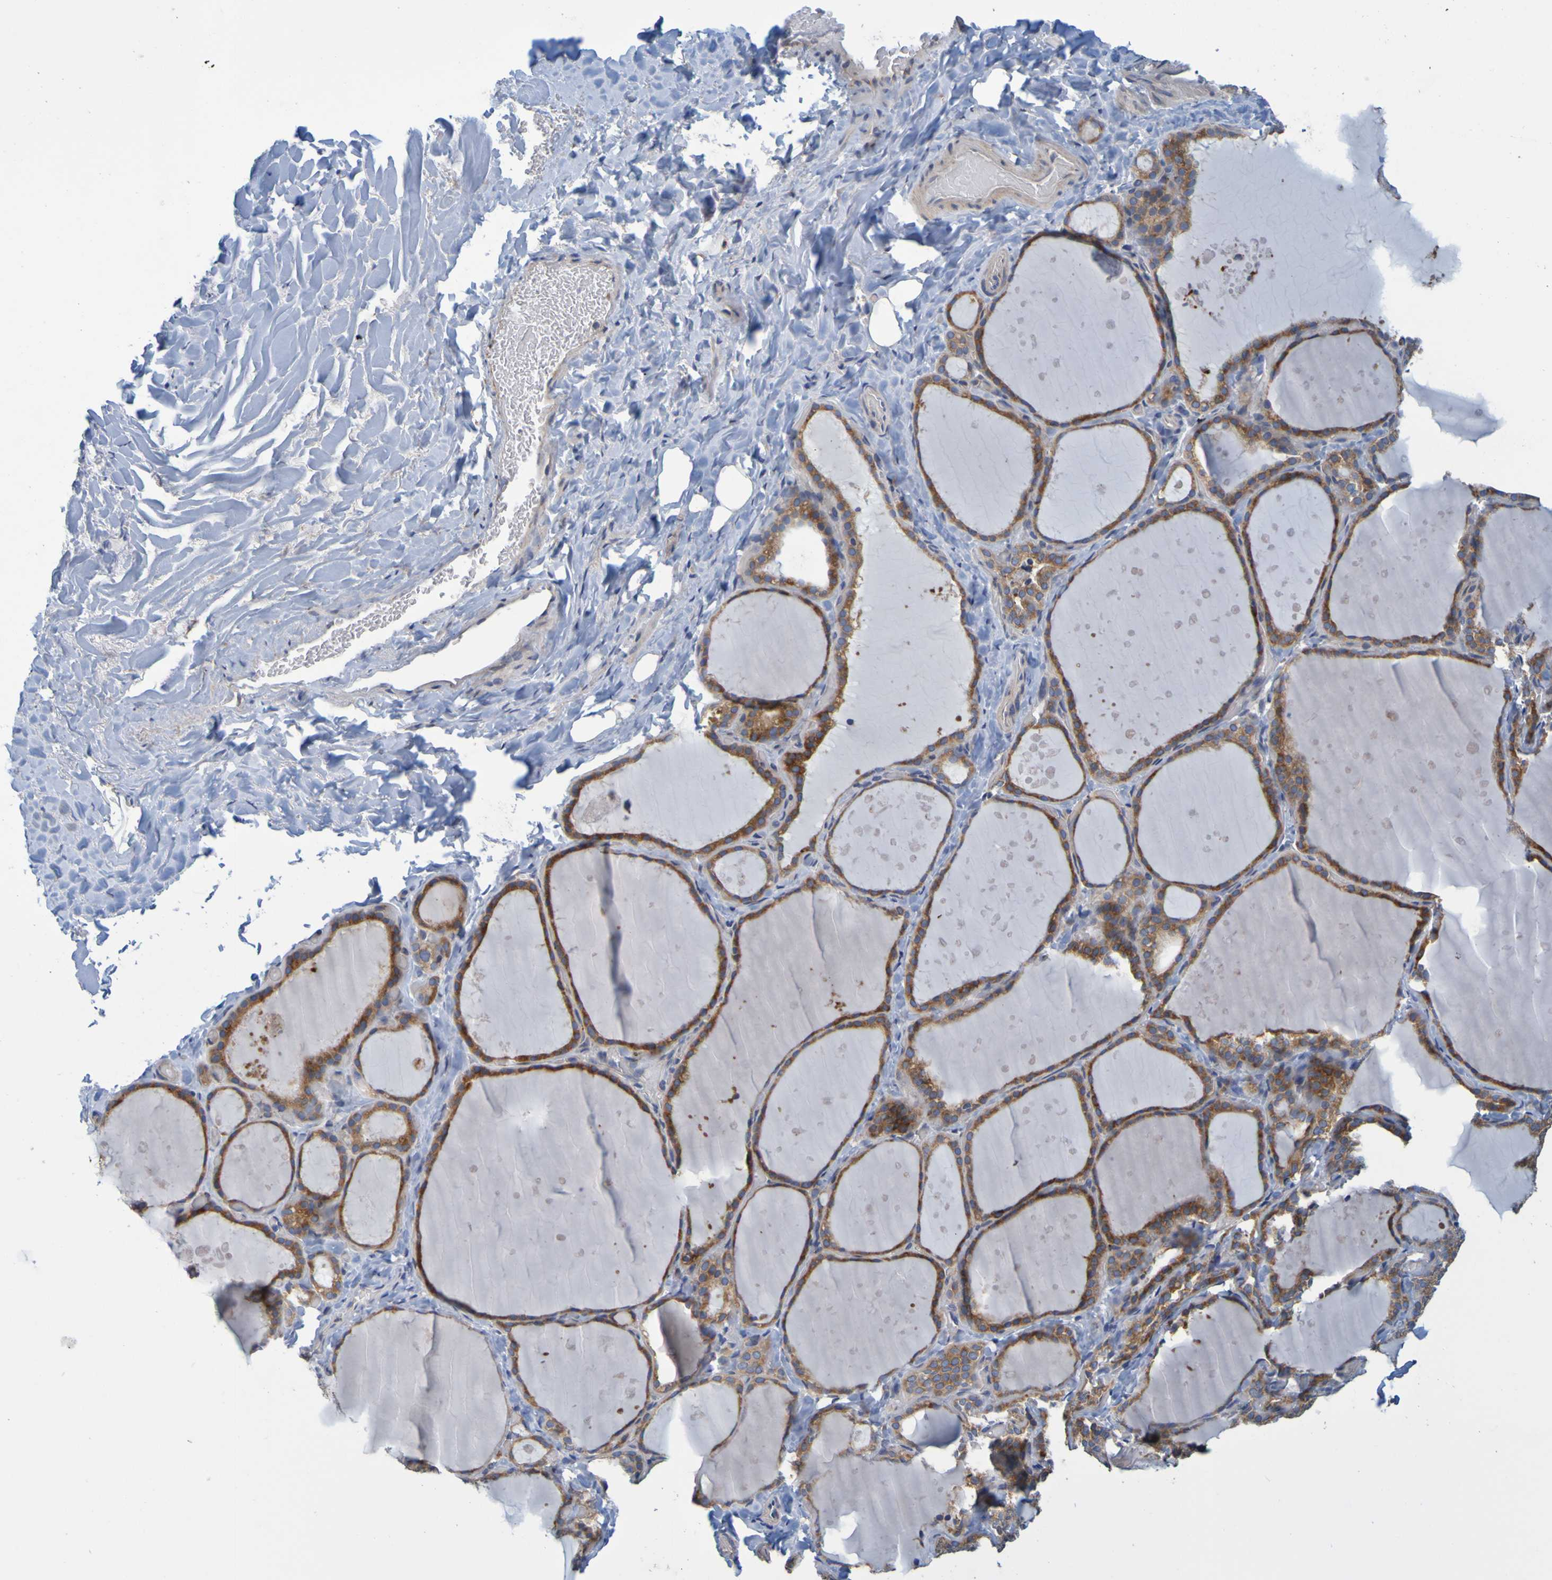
{"staining": {"intensity": "moderate", "quantity": ">75%", "location": "cytoplasmic/membranous"}, "tissue": "thyroid gland", "cell_type": "Glandular cells", "image_type": "normal", "snomed": [{"axis": "morphology", "description": "Normal tissue, NOS"}, {"axis": "topography", "description": "Thyroid gland"}], "caption": "Immunohistochemical staining of unremarkable thyroid gland reveals medium levels of moderate cytoplasmic/membranous positivity in about >75% of glandular cells. (Stains: DAB (3,3'-diaminobenzidine) in brown, nuclei in blue, Microscopy: brightfield microscopy at high magnification).", "gene": "SIL1", "patient": {"sex": "female", "age": 44}}